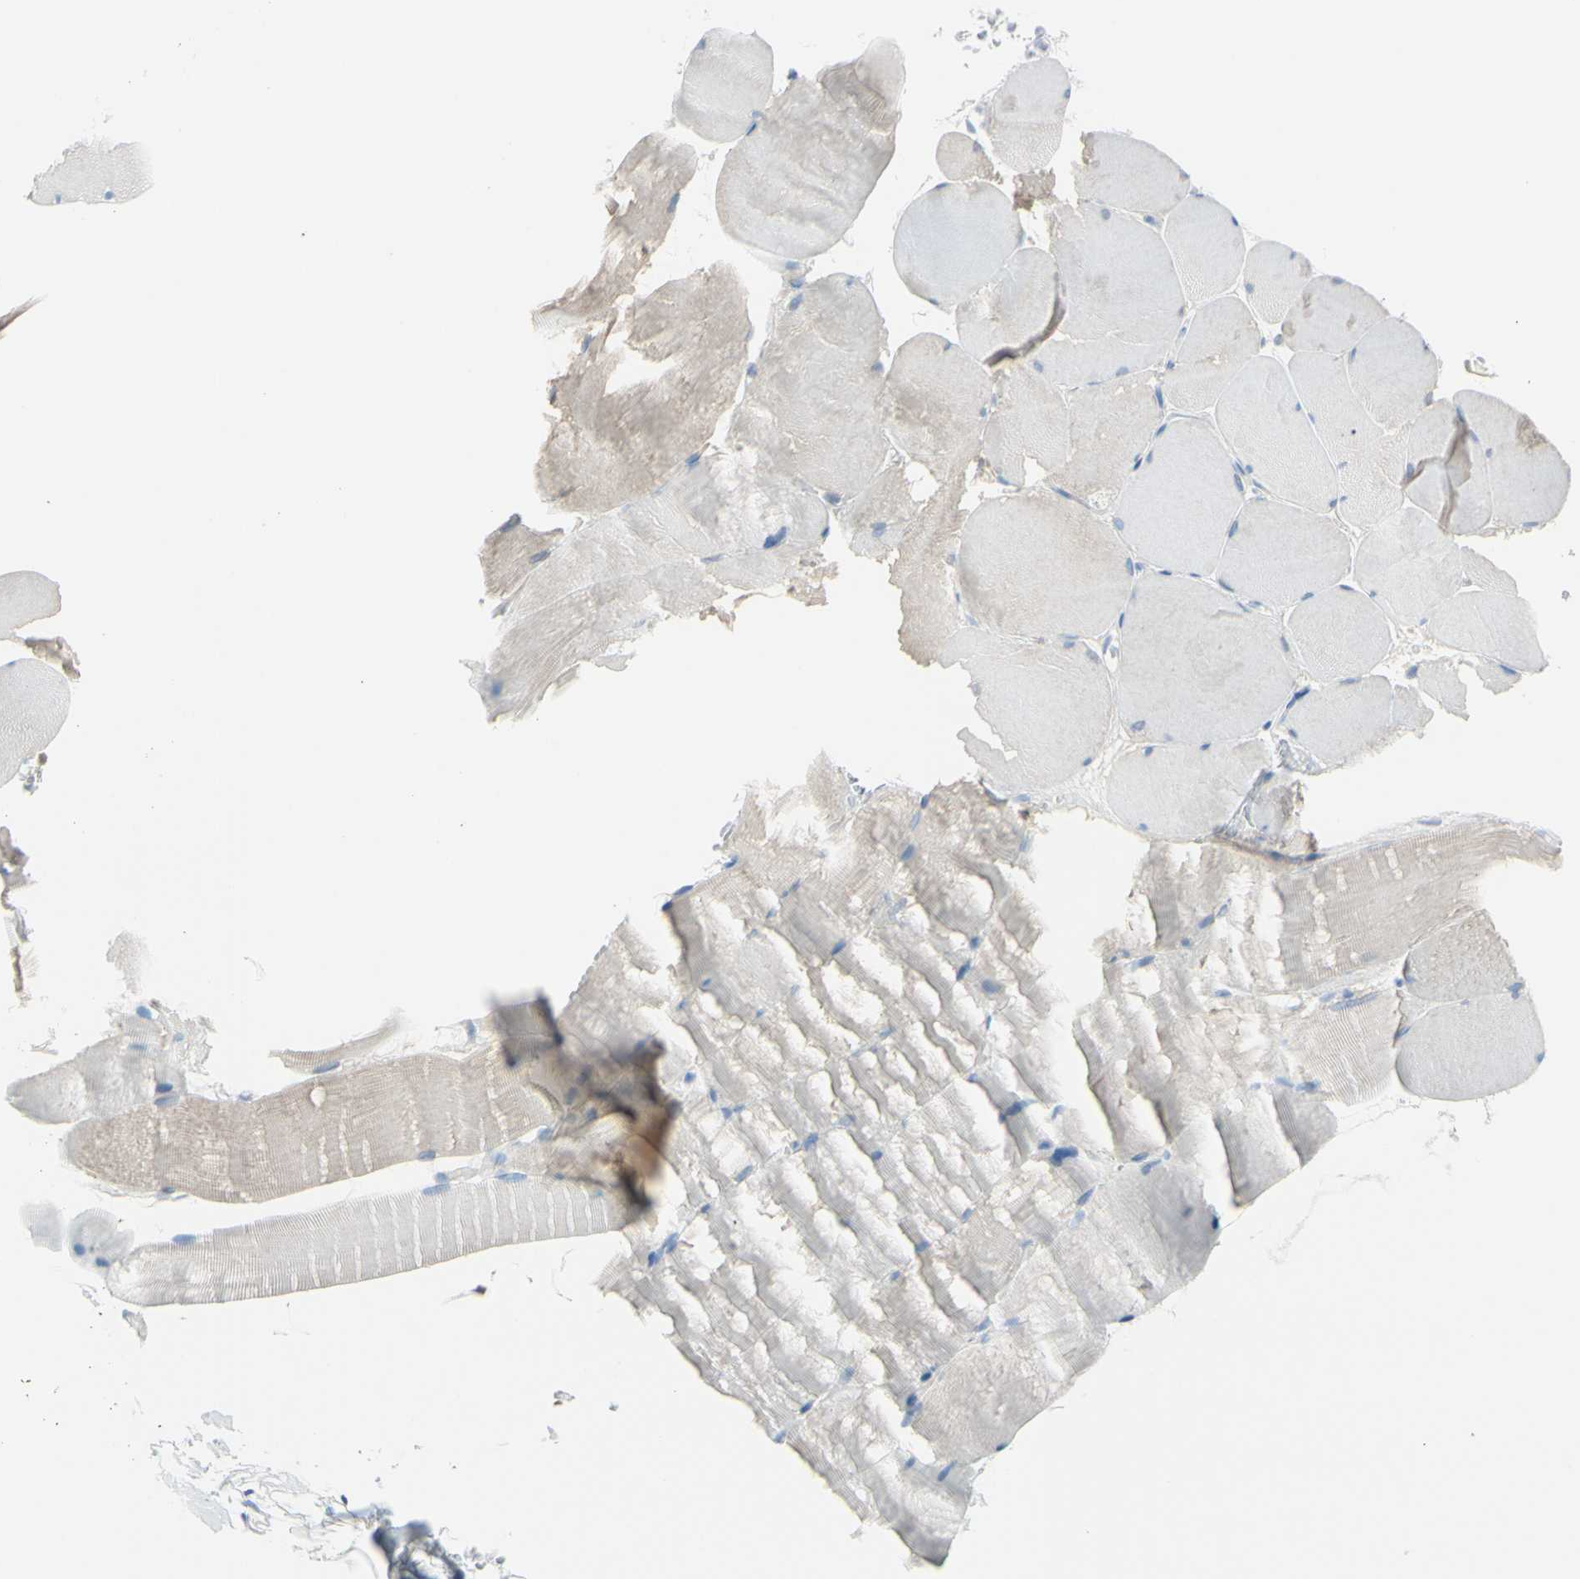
{"staining": {"intensity": "negative", "quantity": "none", "location": "none"}, "tissue": "skeletal muscle", "cell_type": "Myocytes", "image_type": "normal", "snomed": [{"axis": "morphology", "description": "Normal tissue, NOS"}, {"axis": "topography", "description": "Skin"}, {"axis": "topography", "description": "Skeletal muscle"}], "caption": "This is an IHC histopathology image of benign skeletal muscle. There is no staining in myocytes.", "gene": "TFPI2", "patient": {"sex": "male", "age": 83}}